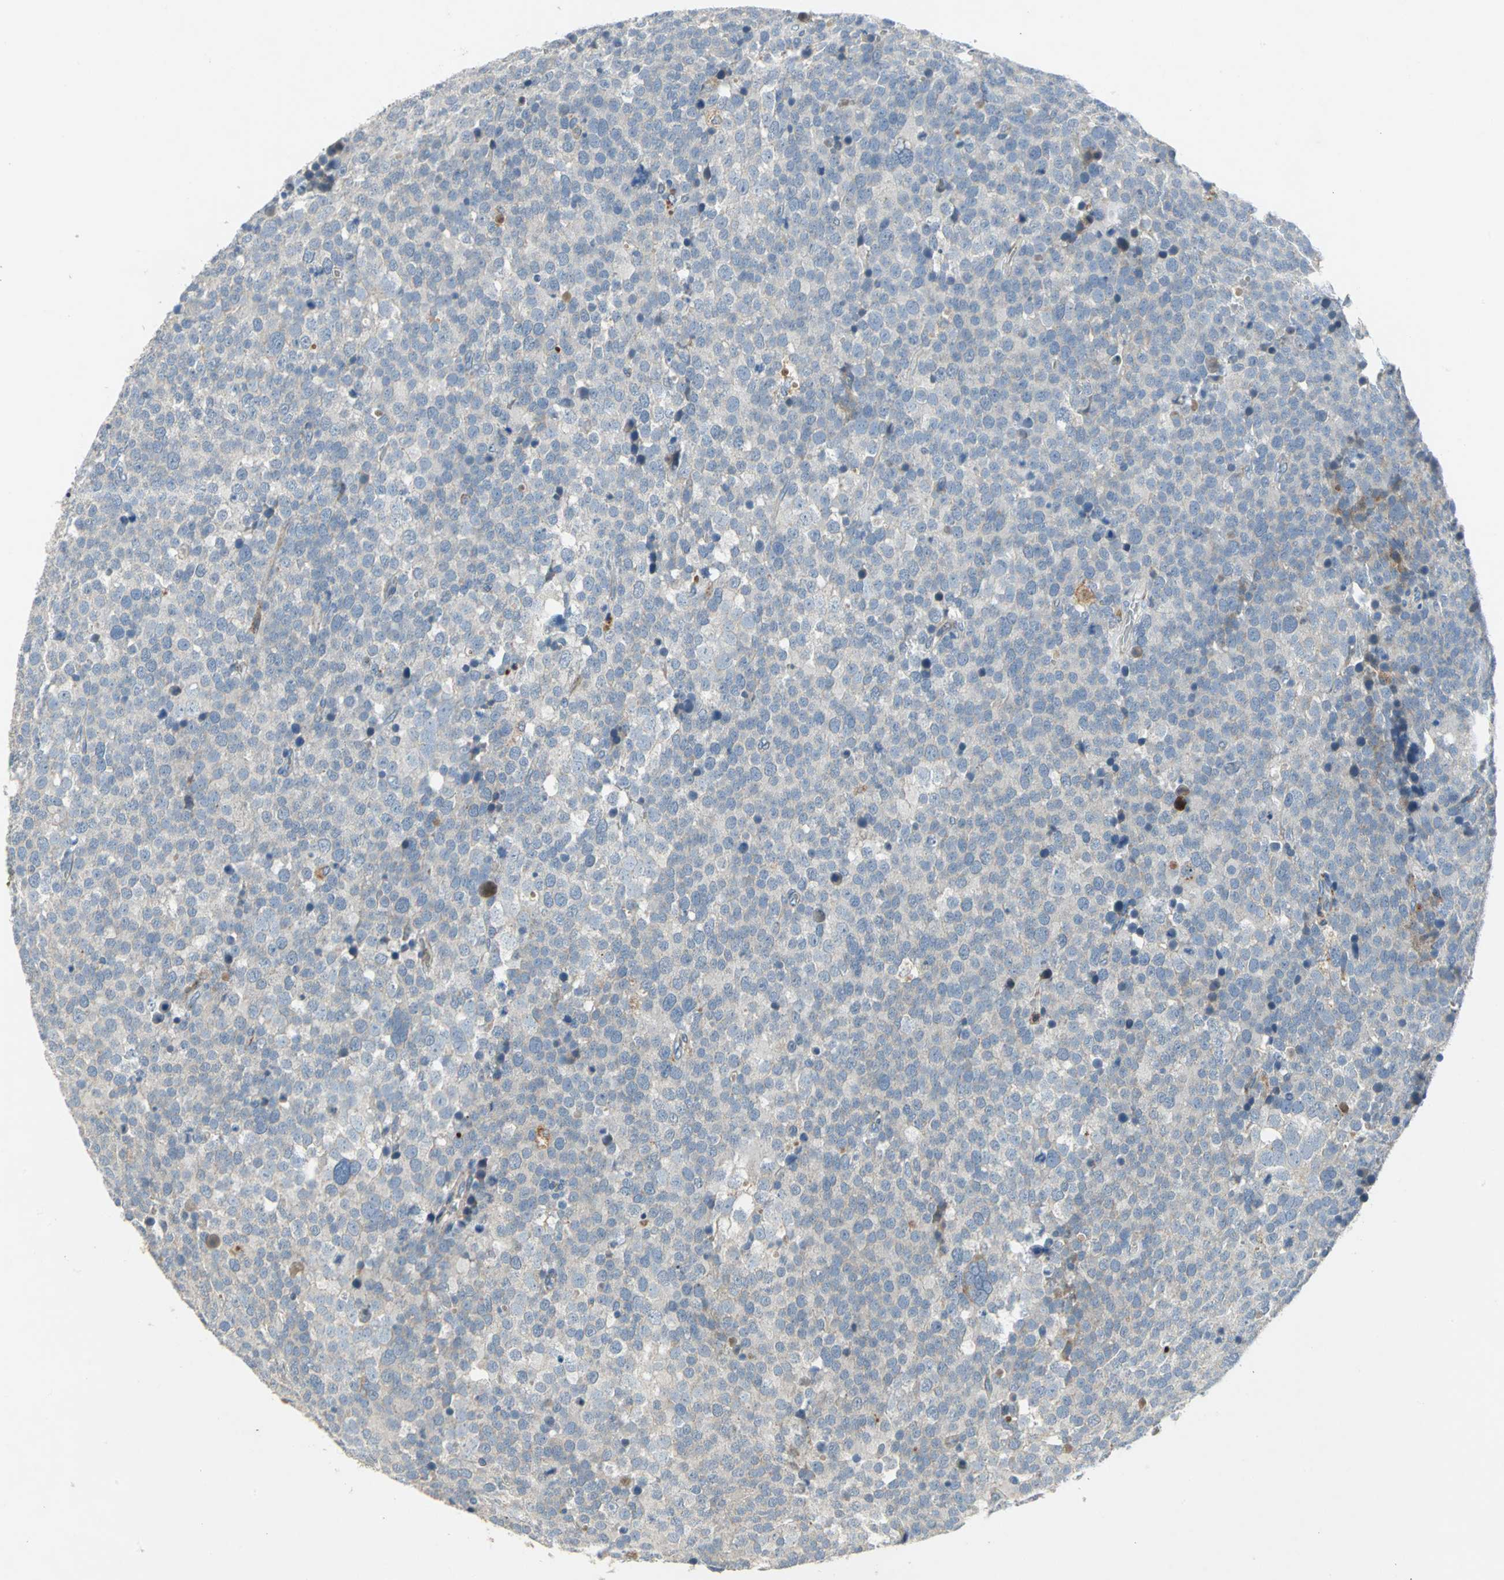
{"staining": {"intensity": "weak", "quantity": "<25%", "location": "cytoplasmic/membranous"}, "tissue": "testis cancer", "cell_type": "Tumor cells", "image_type": "cancer", "snomed": [{"axis": "morphology", "description": "Seminoma, NOS"}, {"axis": "topography", "description": "Testis"}], "caption": "Tumor cells show no significant expression in testis cancer.", "gene": "SPPL2B", "patient": {"sex": "male", "age": 71}}